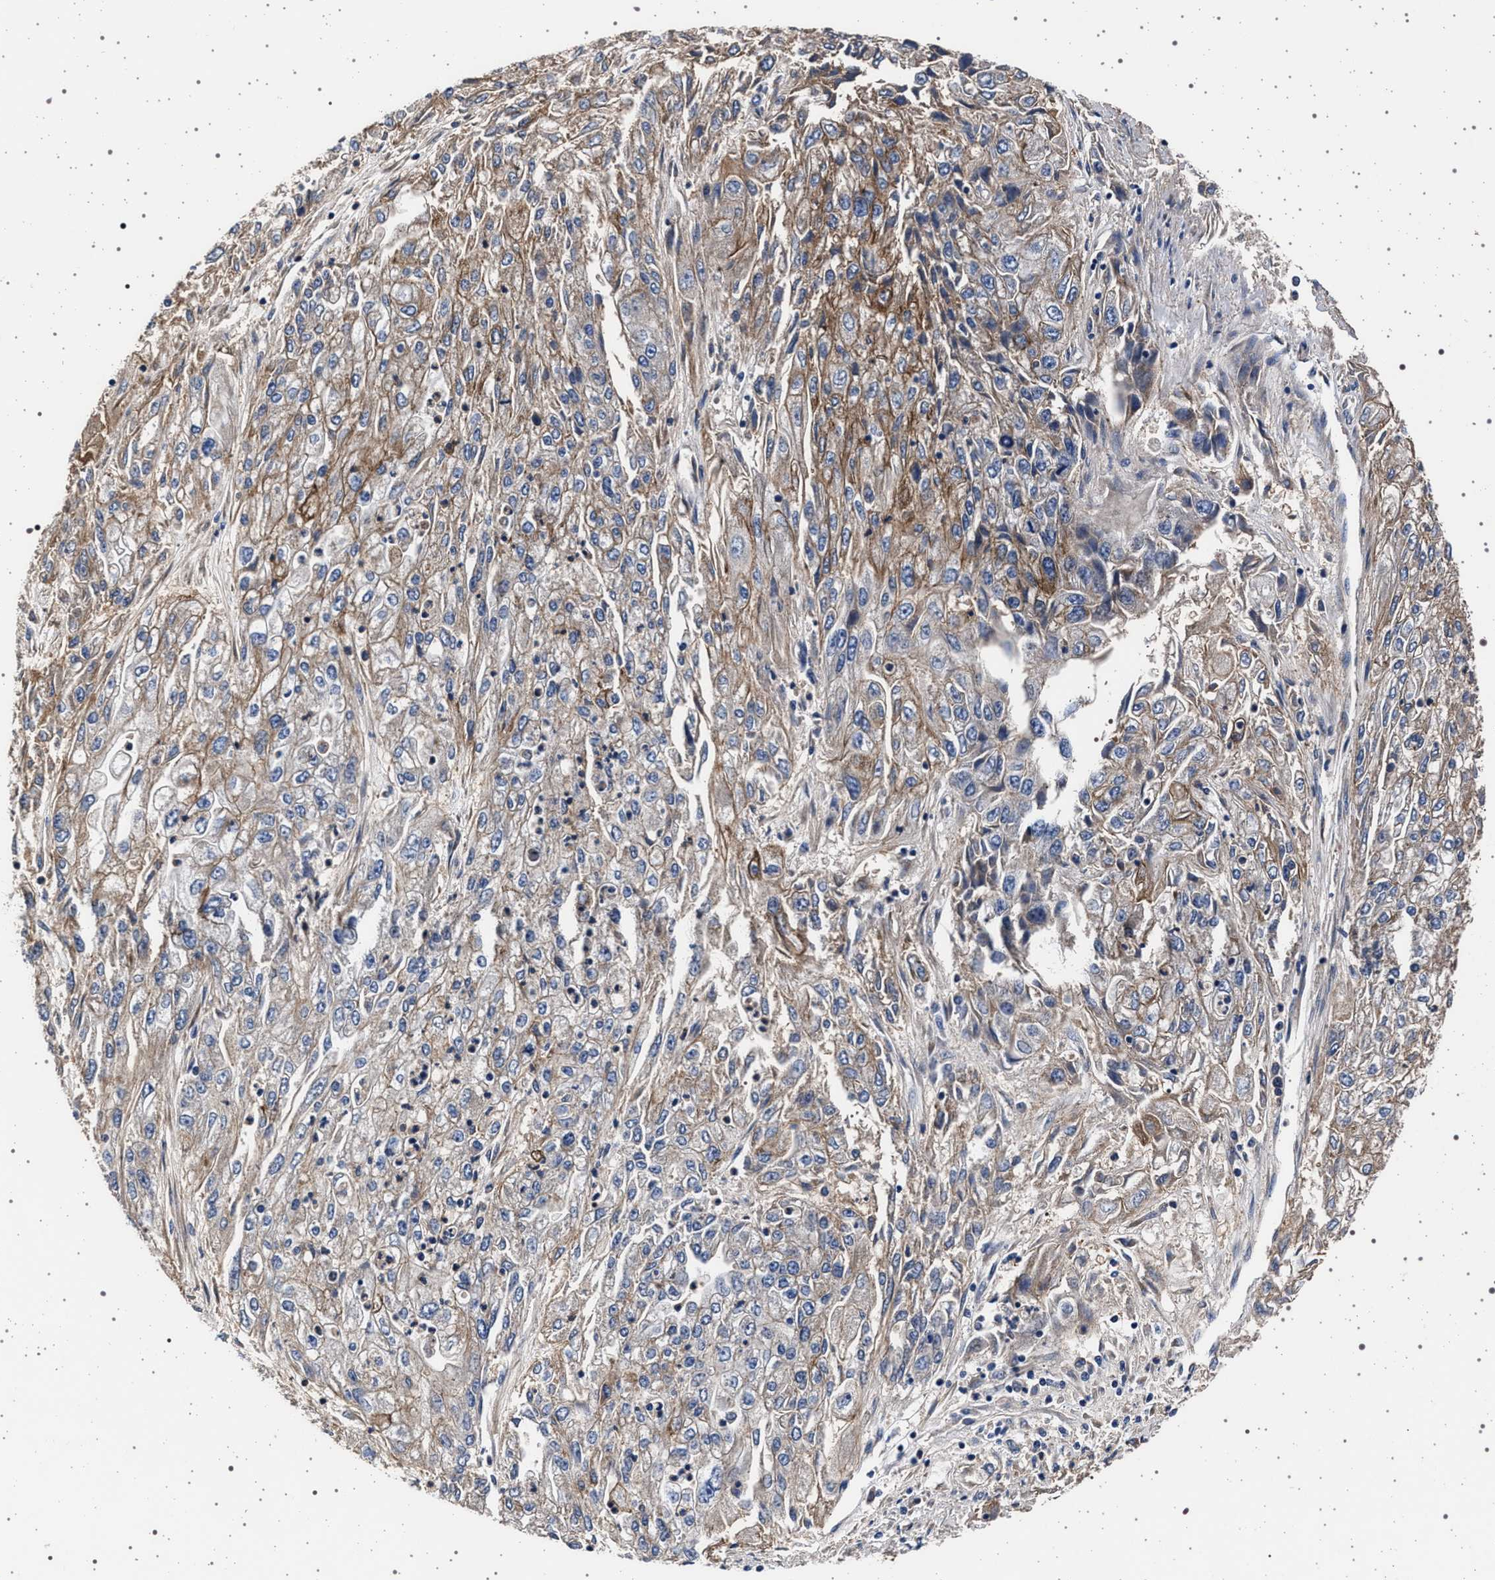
{"staining": {"intensity": "weak", "quantity": "25%-75%", "location": "cytoplasmic/membranous"}, "tissue": "endometrial cancer", "cell_type": "Tumor cells", "image_type": "cancer", "snomed": [{"axis": "morphology", "description": "Adenocarcinoma, NOS"}, {"axis": "topography", "description": "Endometrium"}], "caption": "A micrograph showing weak cytoplasmic/membranous staining in approximately 25%-75% of tumor cells in endometrial cancer (adenocarcinoma), as visualized by brown immunohistochemical staining.", "gene": "MAP3K2", "patient": {"sex": "female", "age": 49}}